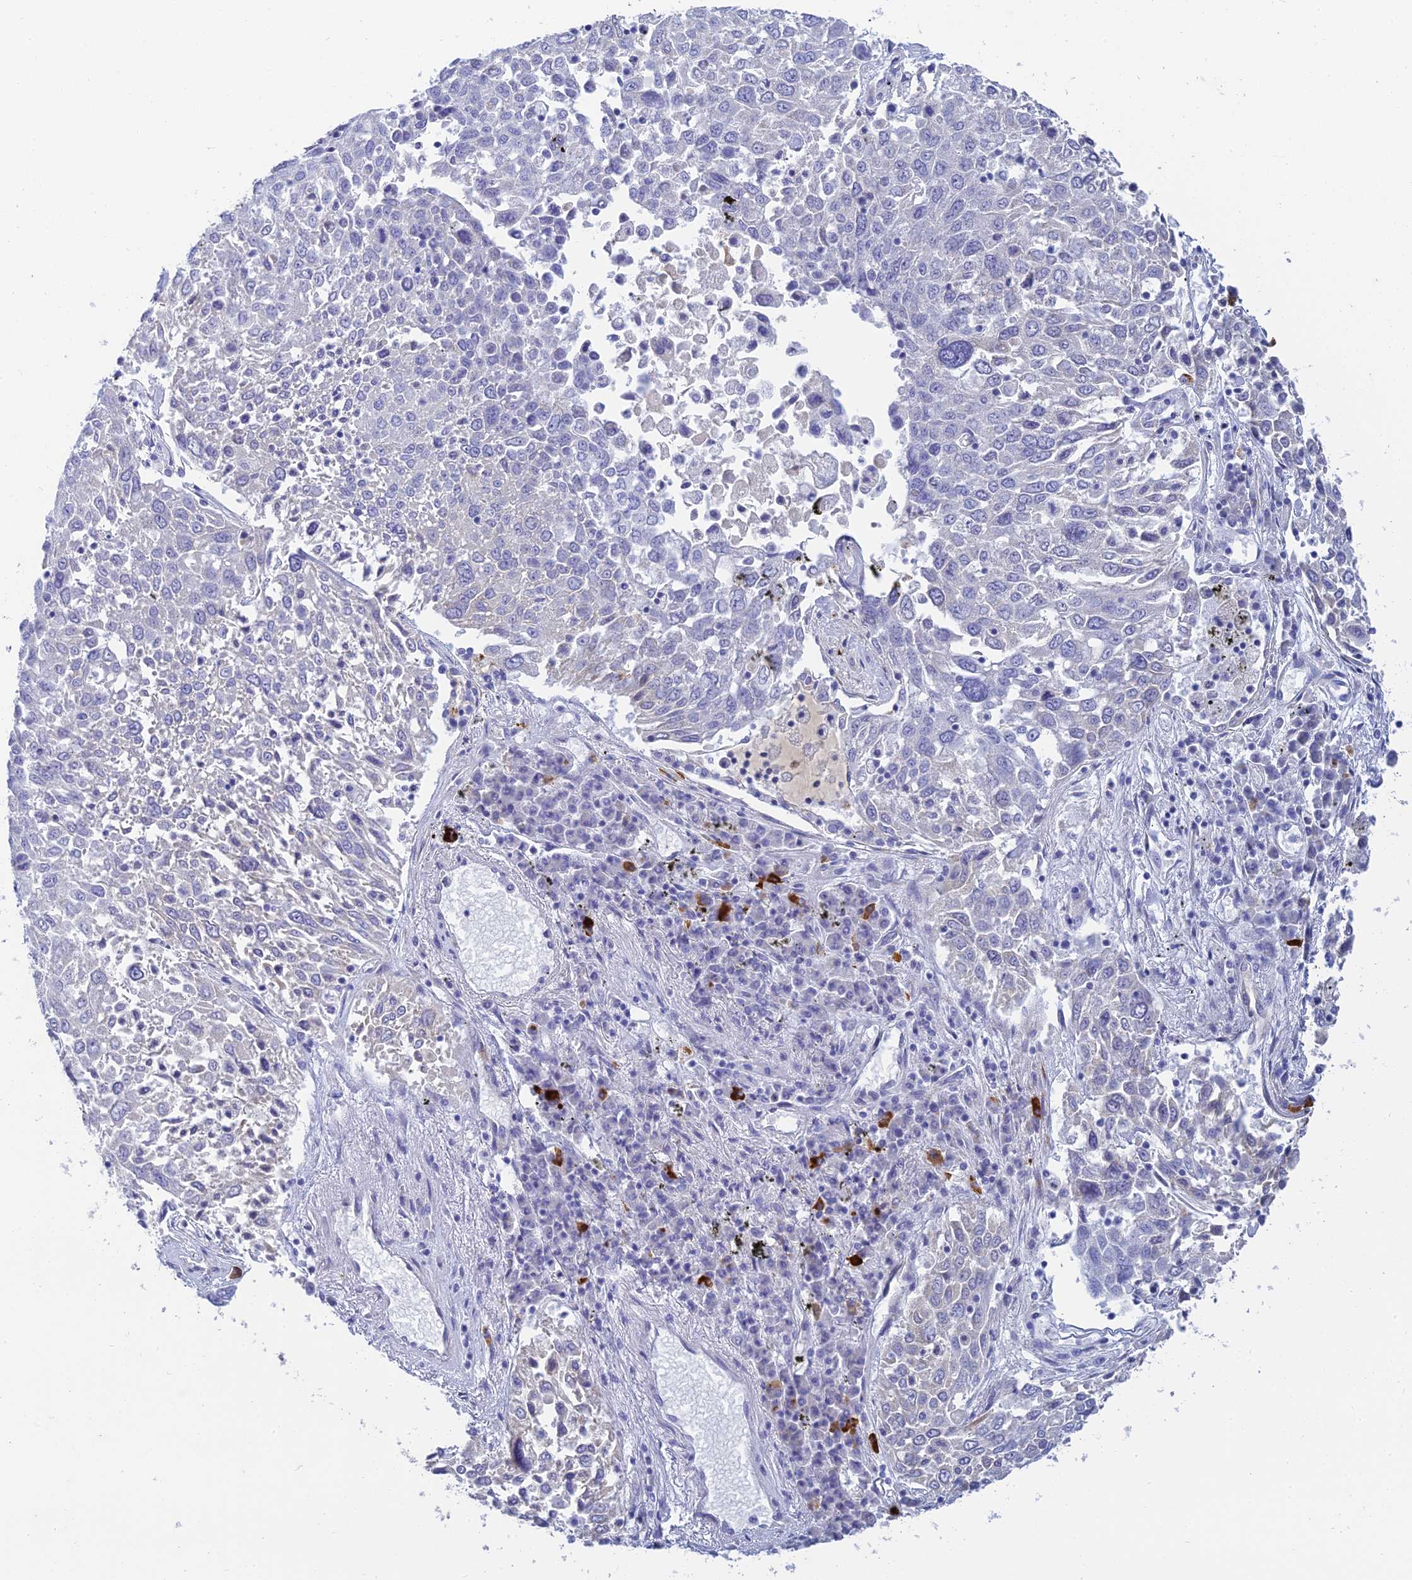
{"staining": {"intensity": "negative", "quantity": "none", "location": "none"}, "tissue": "lung cancer", "cell_type": "Tumor cells", "image_type": "cancer", "snomed": [{"axis": "morphology", "description": "Squamous cell carcinoma, NOS"}, {"axis": "topography", "description": "Lung"}], "caption": "High power microscopy photomicrograph of an immunohistochemistry histopathology image of lung cancer (squamous cell carcinoma), revealing no significant expression in tumor cells. (DAB IHC visualized using brightfield microscopy, high magnification).", "gene": "CEP152", "patient": {"sex": "male", "age": 65}}